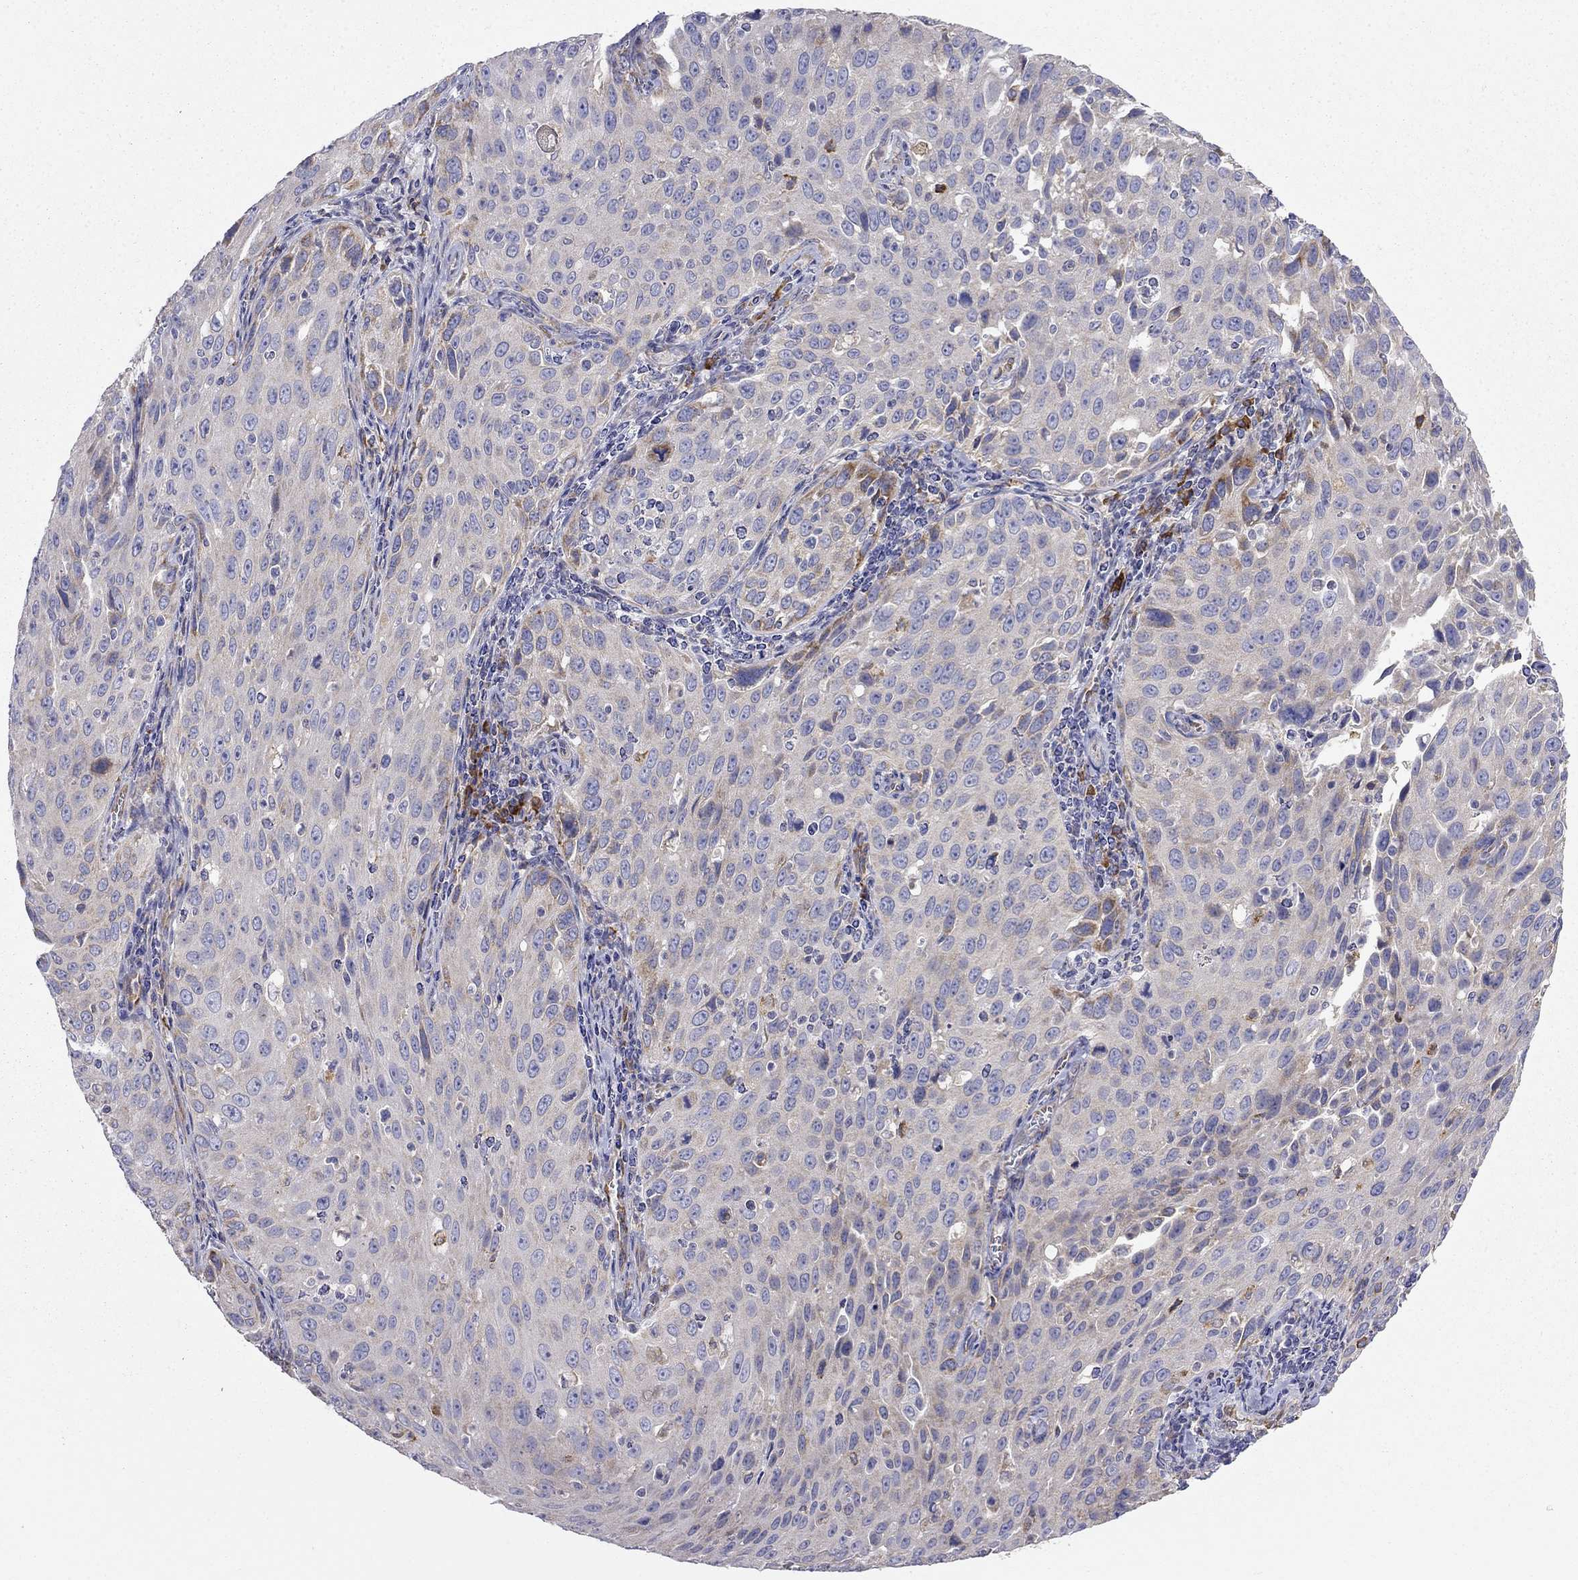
{"staining": {"intensity": "moderate", "quantity": "<25%", "location": "cytoplasmic/membranous"}, "tissue": "cervical cancer", "cell_type": "Tumor cells", "image_type": "cancer", "snomed": [{"axis": "morphology", "description": "Squamous cell carcinoma, NOS"}, {"axis": "topography", "description": "Cervix"}], "caption": "Immunohistochemistry image of human squamous cell carcinoma (cervical) stained for a protein (brown), which shows low levels of moderate cytoplasmic/membranous positivity in approximately <25% of tumor cells.", "gene": "LONRF2", "patient": {"sex": "female", "age": 26}}